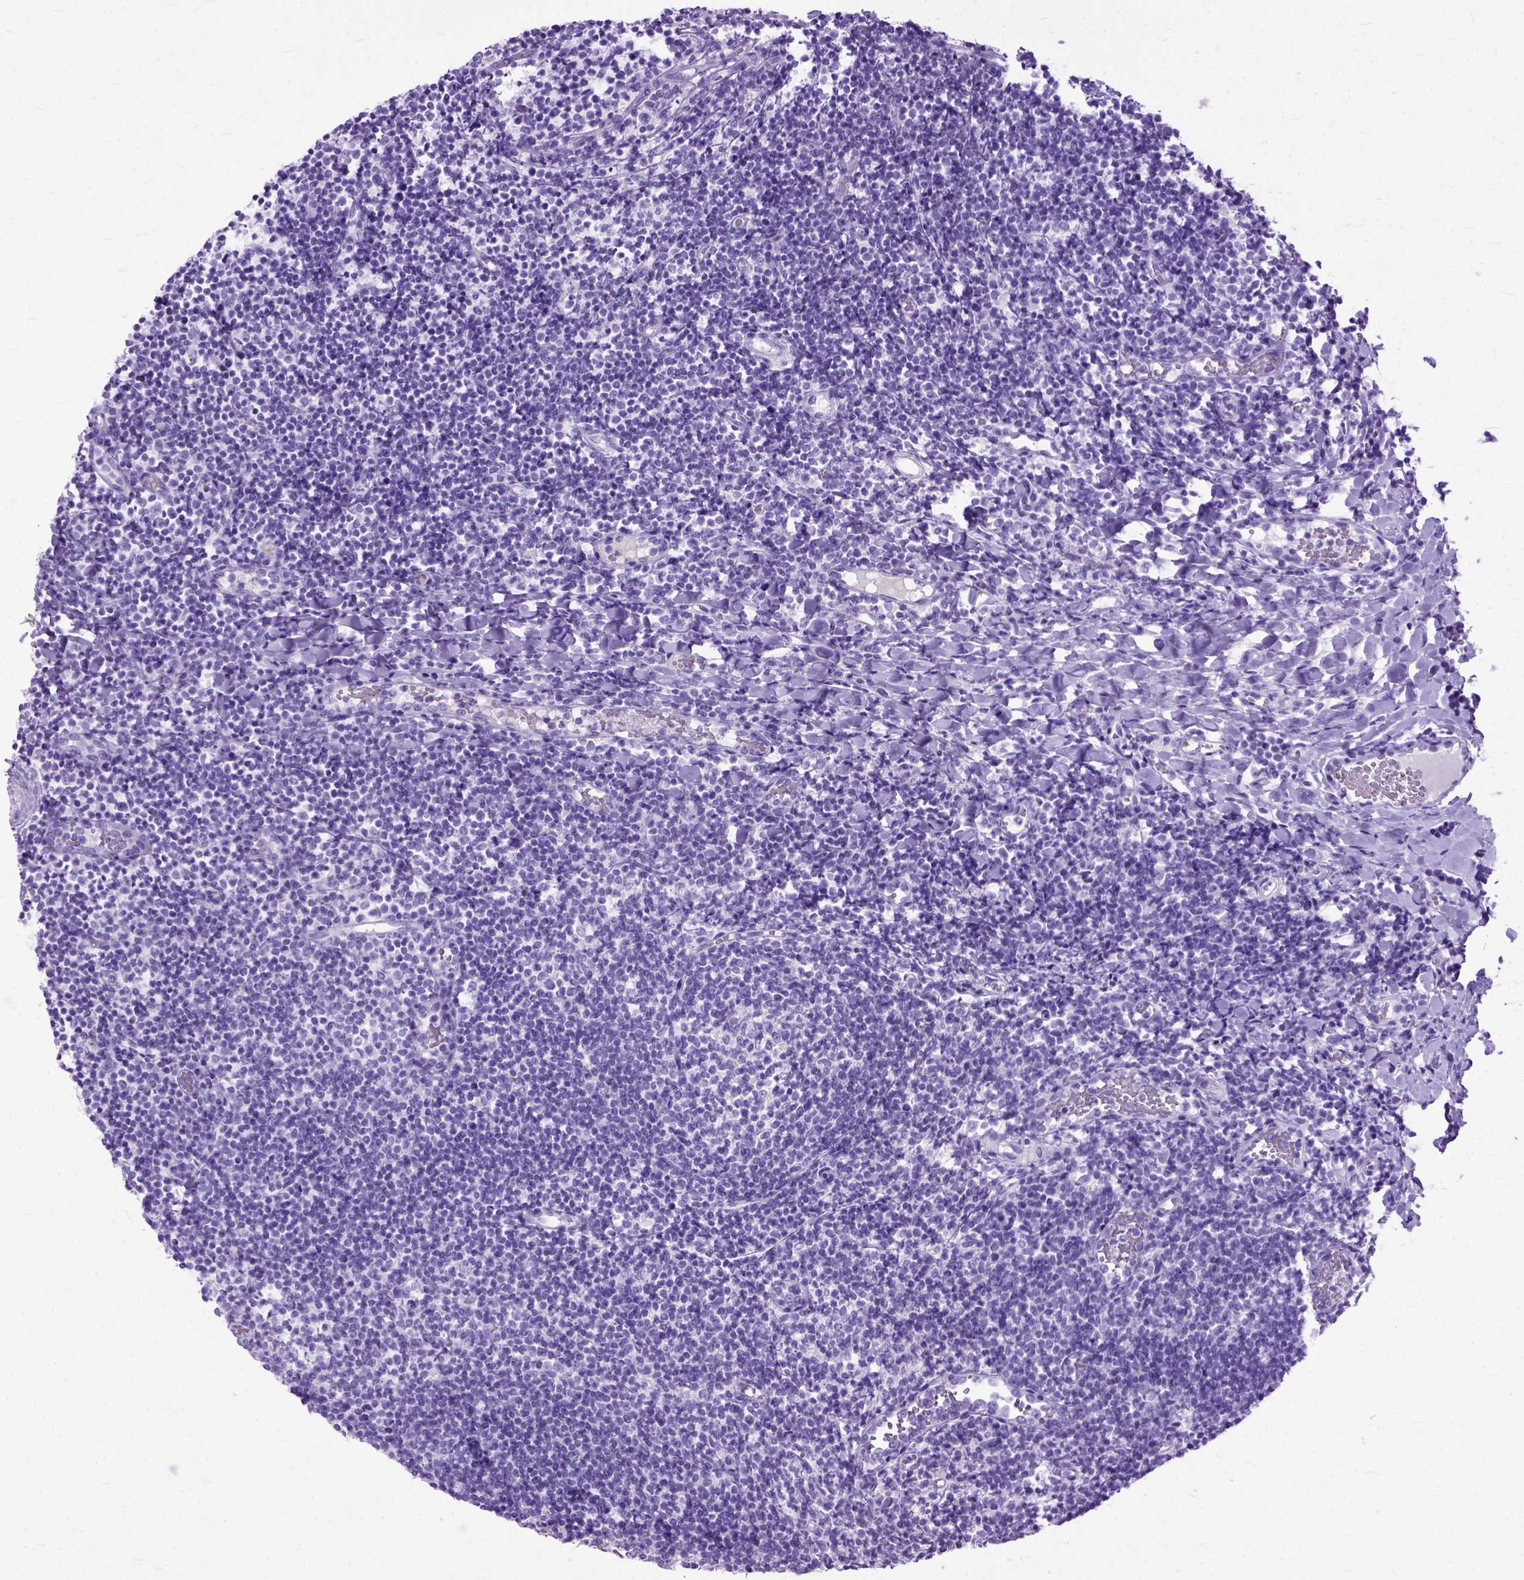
{"staining": {"intensity": "negative", "quantity": "none", "location": "none"}, "tissue": "tonsil", "cell_type": "Germinal center cells", "image_type": "normal", "snomed": [{"axis": "morphology", "description": "Normal tissue, NOS"}, {"axis": "topography", "description": "Tonsil"}], "caption": "A micrograph of tonsil stained for a protein displays no brown staining in germinal center cells.", "gene": "GNGT1", "patient": {"sex": "female", "age": 10}}